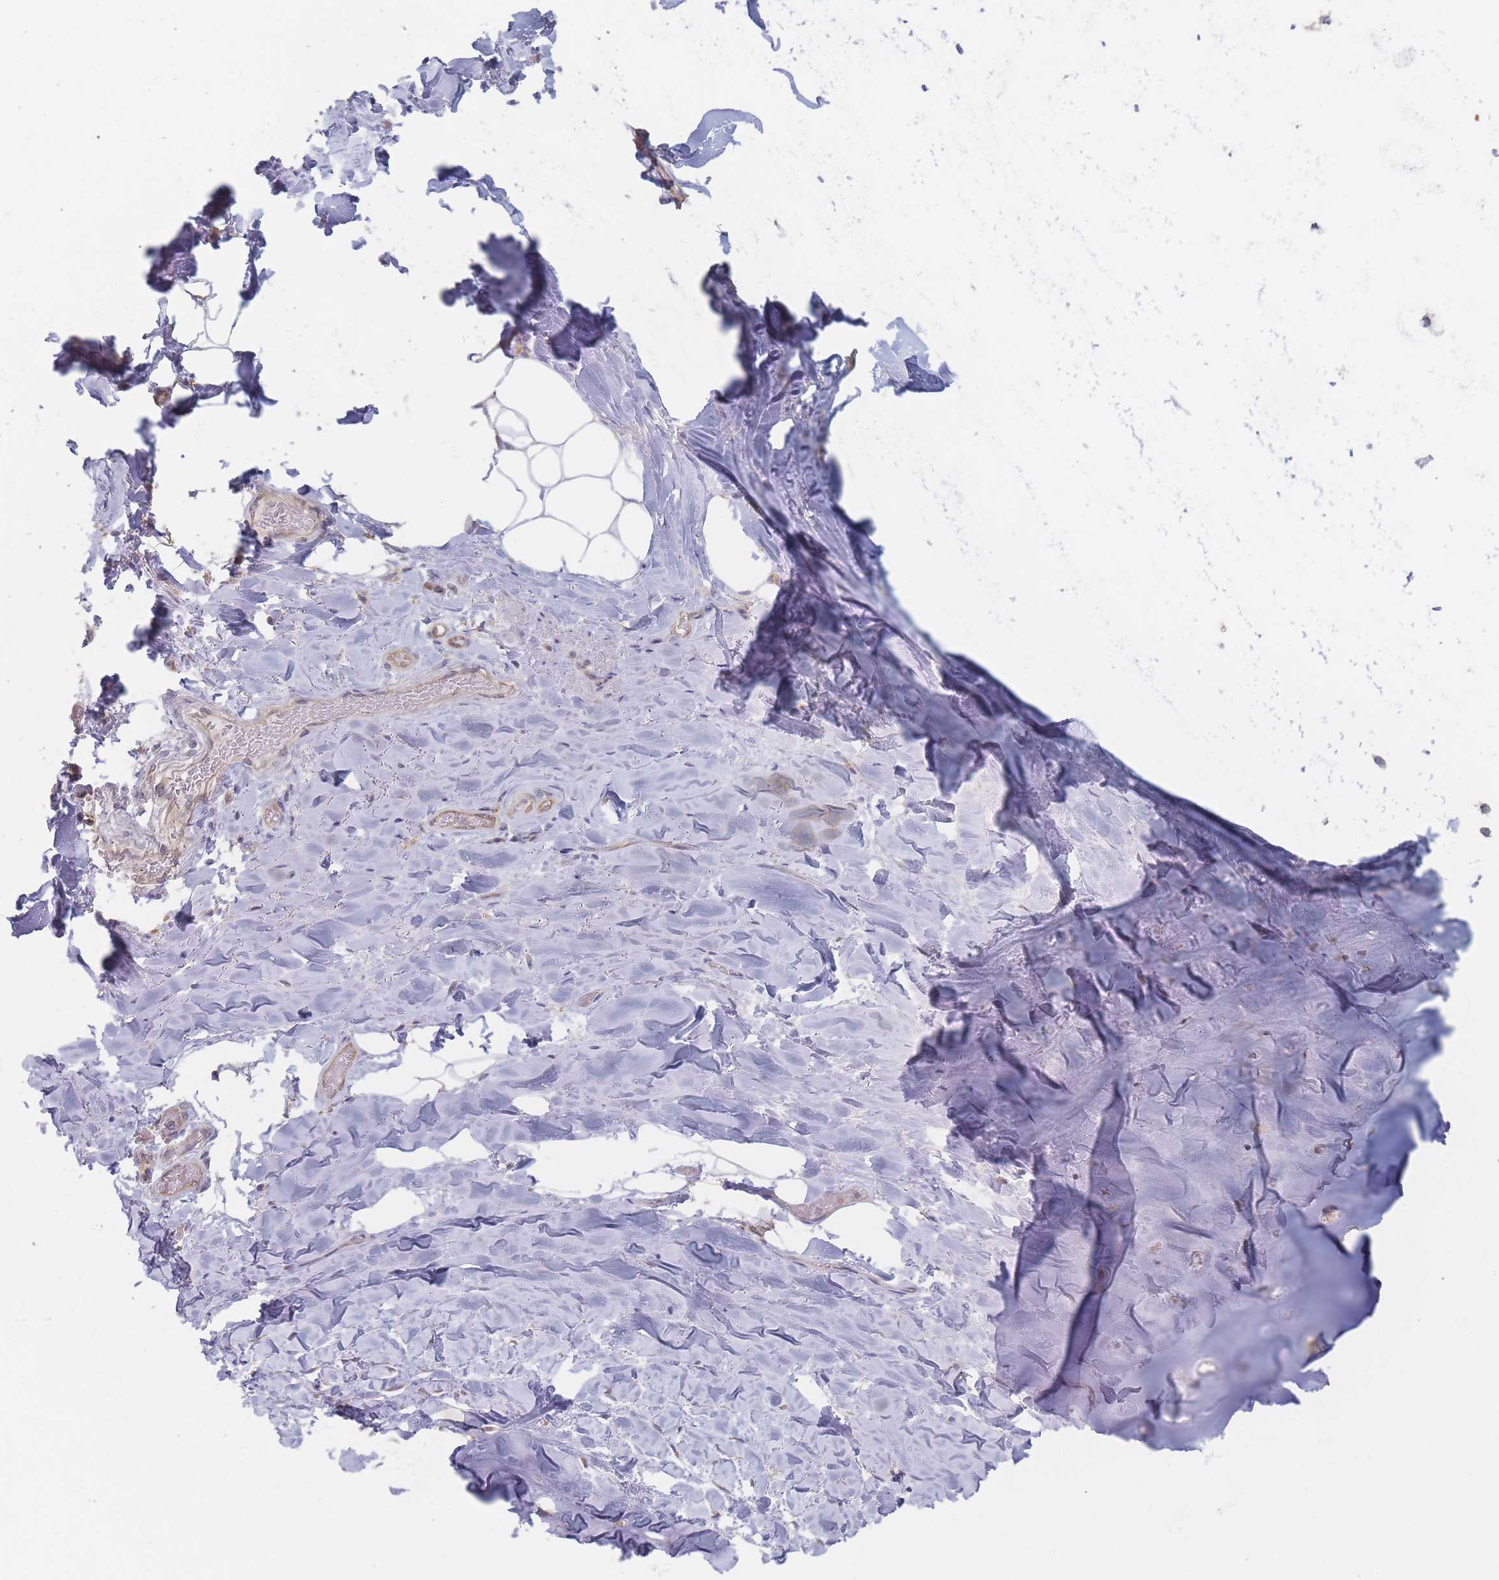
{"staining": {"intensity": "negative", "quantity": "none", "location": "none"}, "tissue": "adipose tissue", "cell_type": "Adipocytes", "image_type": "normal", "snomed": [{"axis": "morphology", "description": "Normal tissue, NOS"}, {"axis": "topography", "description": "Lymph node"}, {"axis": "topography", "description": "Cartilage tissue"}, {"axis": "topography", "description": "Bronchus"}], "caption": "Adipocytes show no significant protein positivity in normal adipose tissue.", "gene": "EFCC1", "patient": {"sex": "male", "age": 63}}